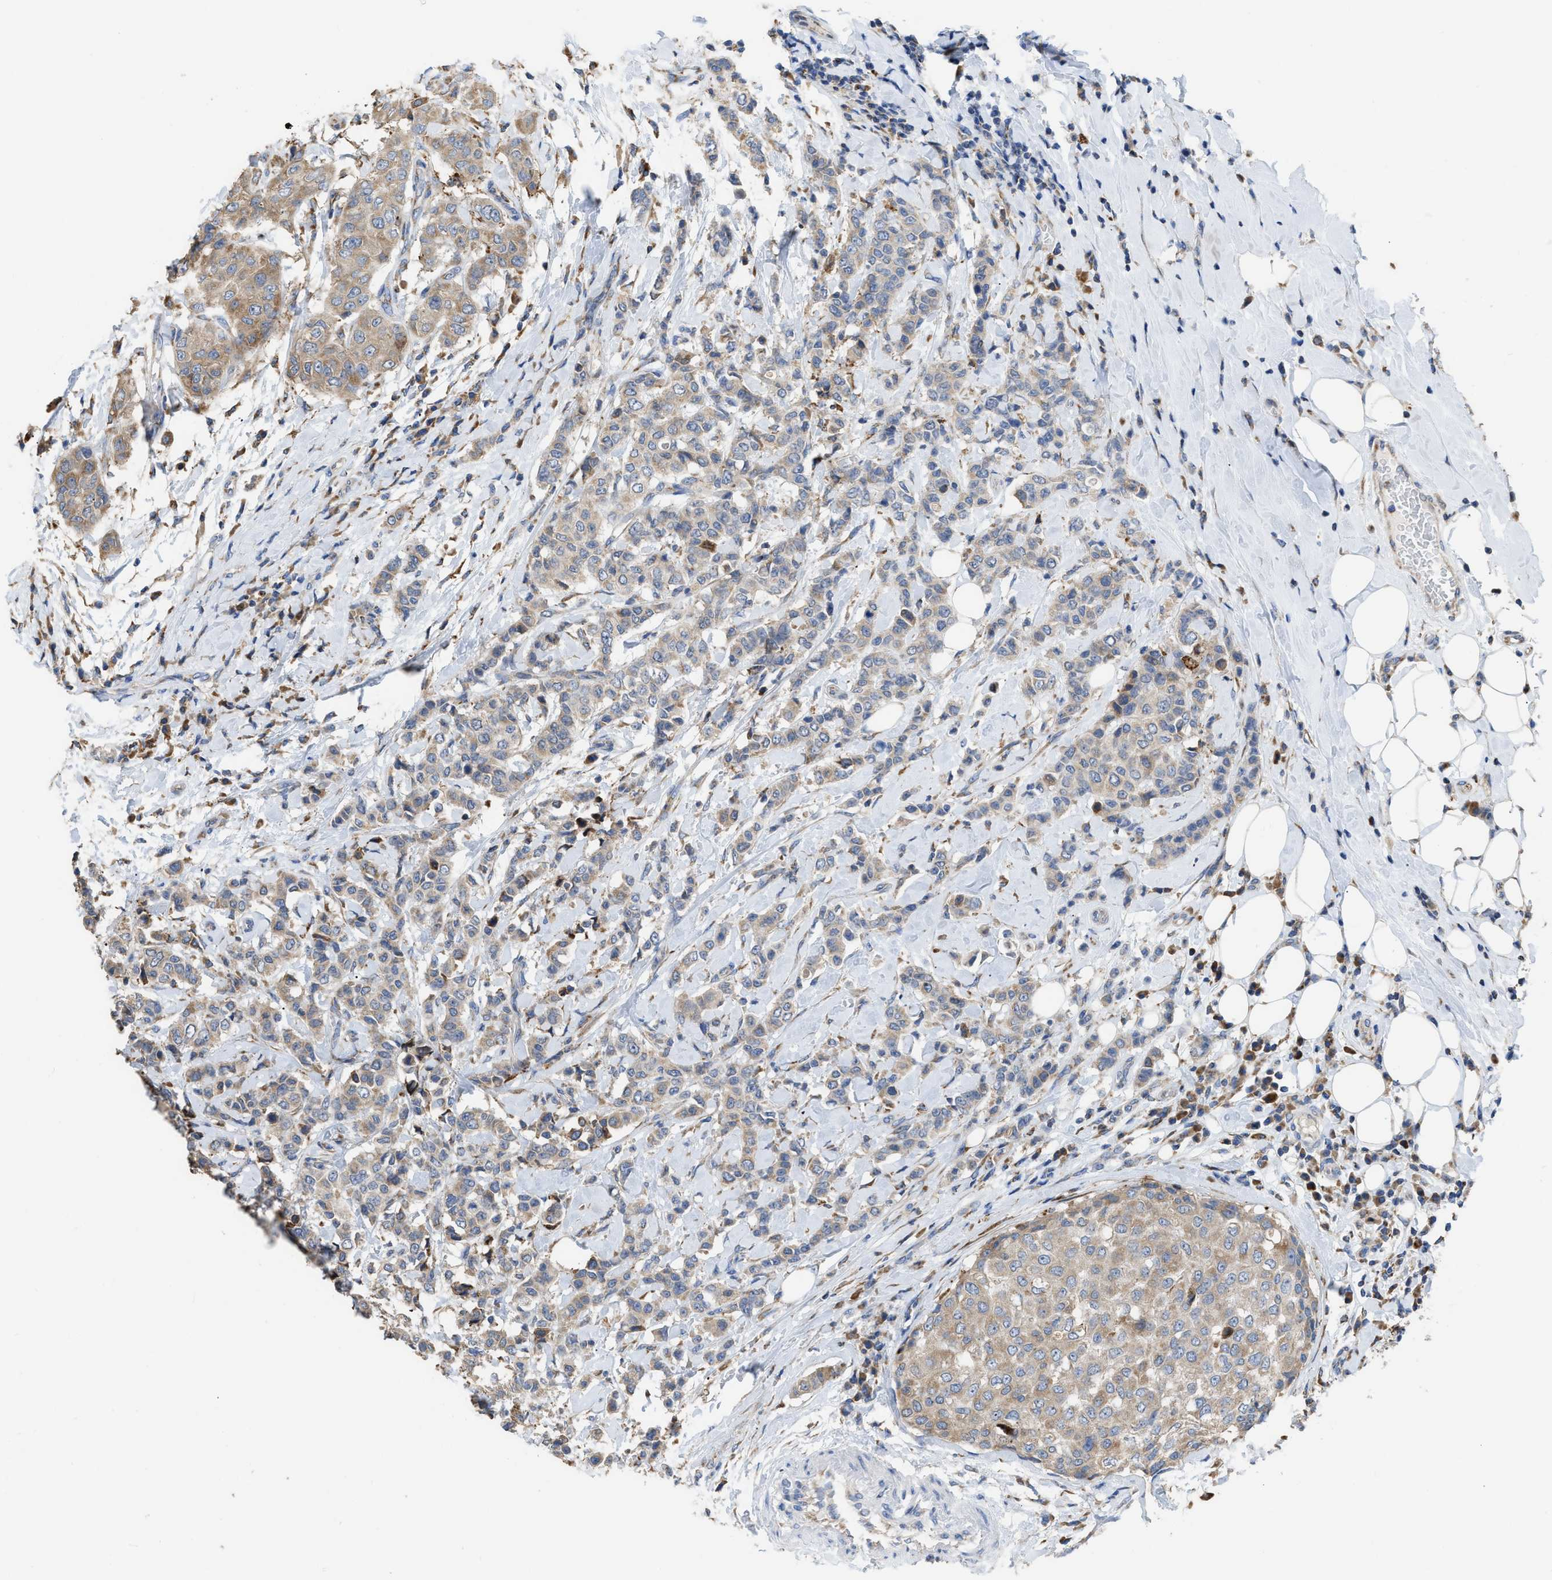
{"staining": {"intensity": "moderate", "quantity": ">75%", "location": "cytoplasmic/membranous"}, "tissue": "breast cancer", "cell_type": "Tumor cells", "image_type": "cancer", "snomed": [{"axis": "morphology", "description": "Duct carcinoma"}, {"axis": "topography", "description": "Breast"}], "caption": "A brown stain highlights moderate cytoplasmic/membranous staining of a protein in human infiltrating ductal carcinoma (breast) tumor cells. (brown staining indicates protein expression, while blue staining denotes nuclei).", "gene": "AK2", "patient": {"sex": "female", "age": 27}}